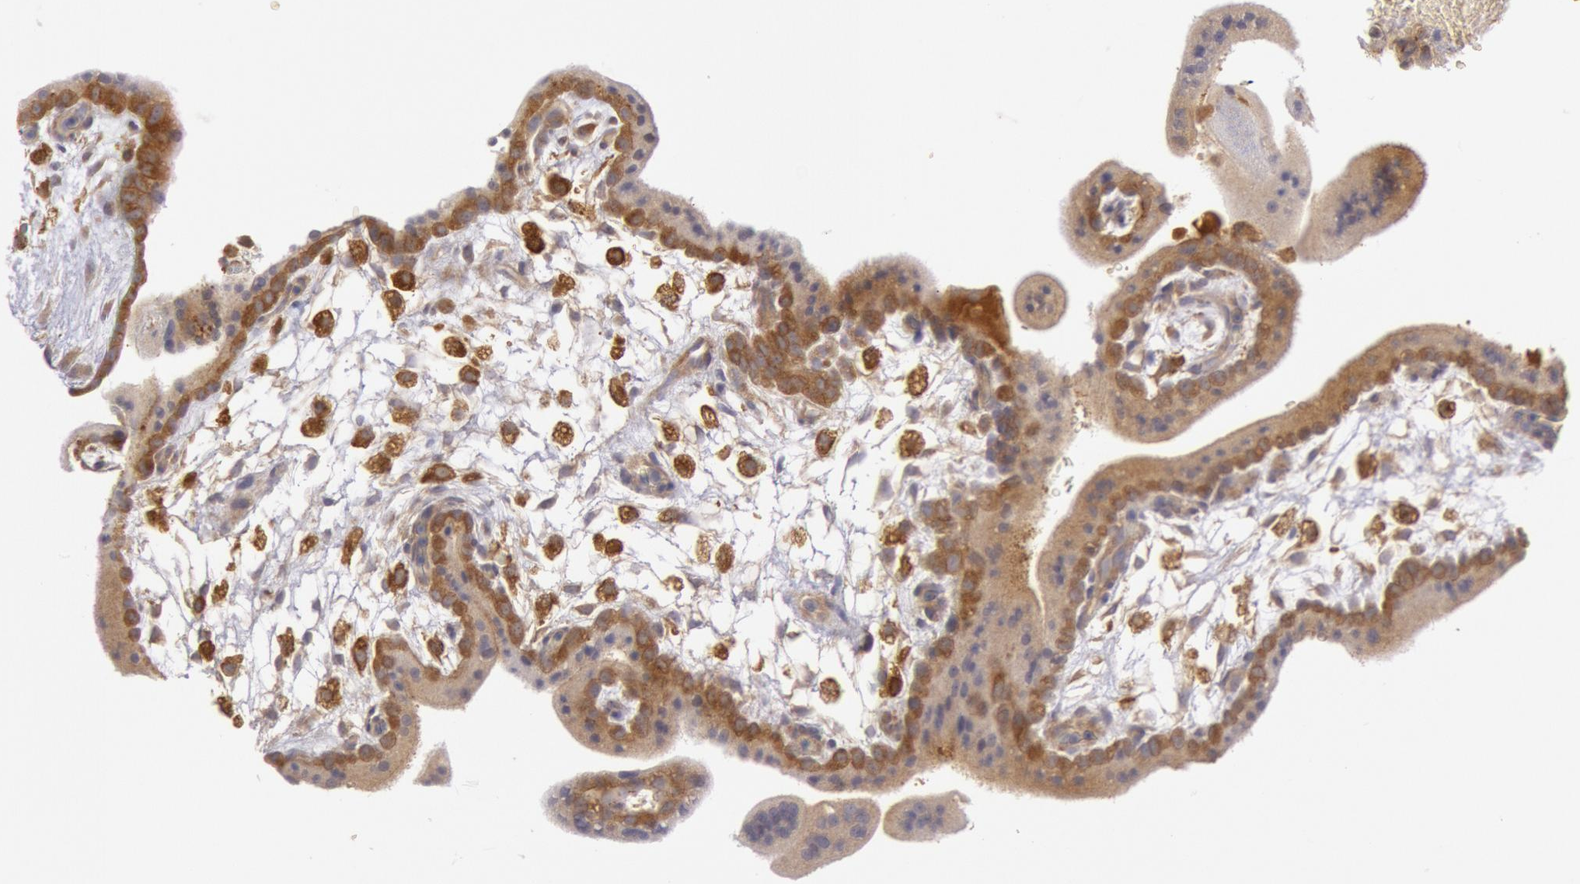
{"staining": {"intensity": "moderate", "quantity": ">75%", "location": "cytoplasmic/membranous"}, "tissue": "placenta", "cell_type": "Decidual cells", "image_type": "normal", "snomed": [{"axis": "morphology", "description": "Normal tissue, NOS"}, {"axis": "topography", "description": "Placenta"}], "caption": "Immunohistochemical staining of normal placenta exhibits moderate cytoplasmic/membranous protein expression in about >75% of decidual cells.", "gene": "IKBKB", "patient": {"sex": "female", "age": 35}}